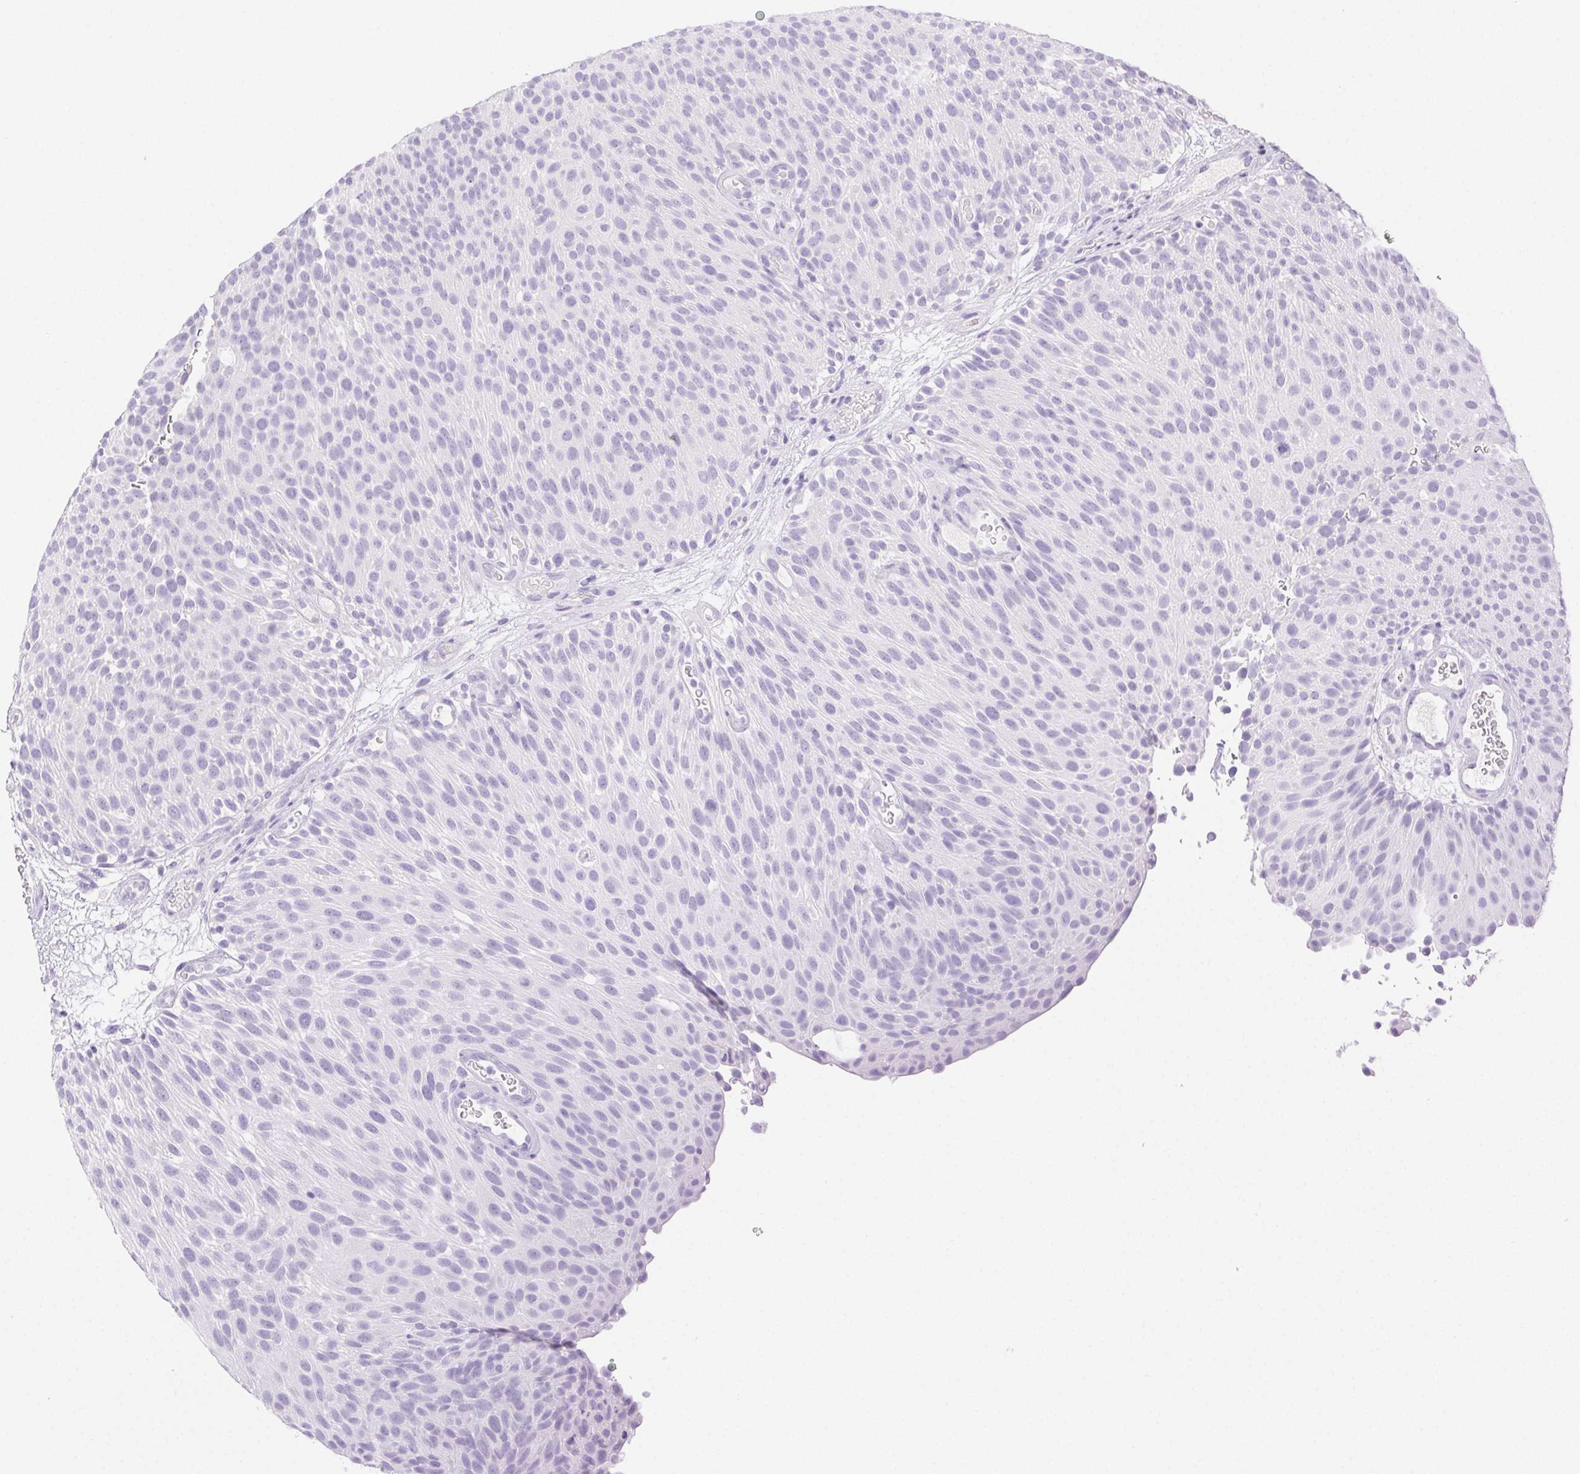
{"staining": {"intensity": "negative", "quantity": "none", "location": "none"}, "tissue": "urothelial cancer", "cell_type": "Tumor cells", "image_type": "cancer", "snomed": [{"axis": "morphology", "description": "Urothelial carcinoma, Low grade"}, {"axis": "topography", "description": "Urinary bladder"}], "caption": "This is an immunohistochemistry histopathology image of low-grade urothelial carcinoma. There is no staining in tumor cells.", "gene": "SPACA4", "patient": {"sex": "male", "age": 78}}